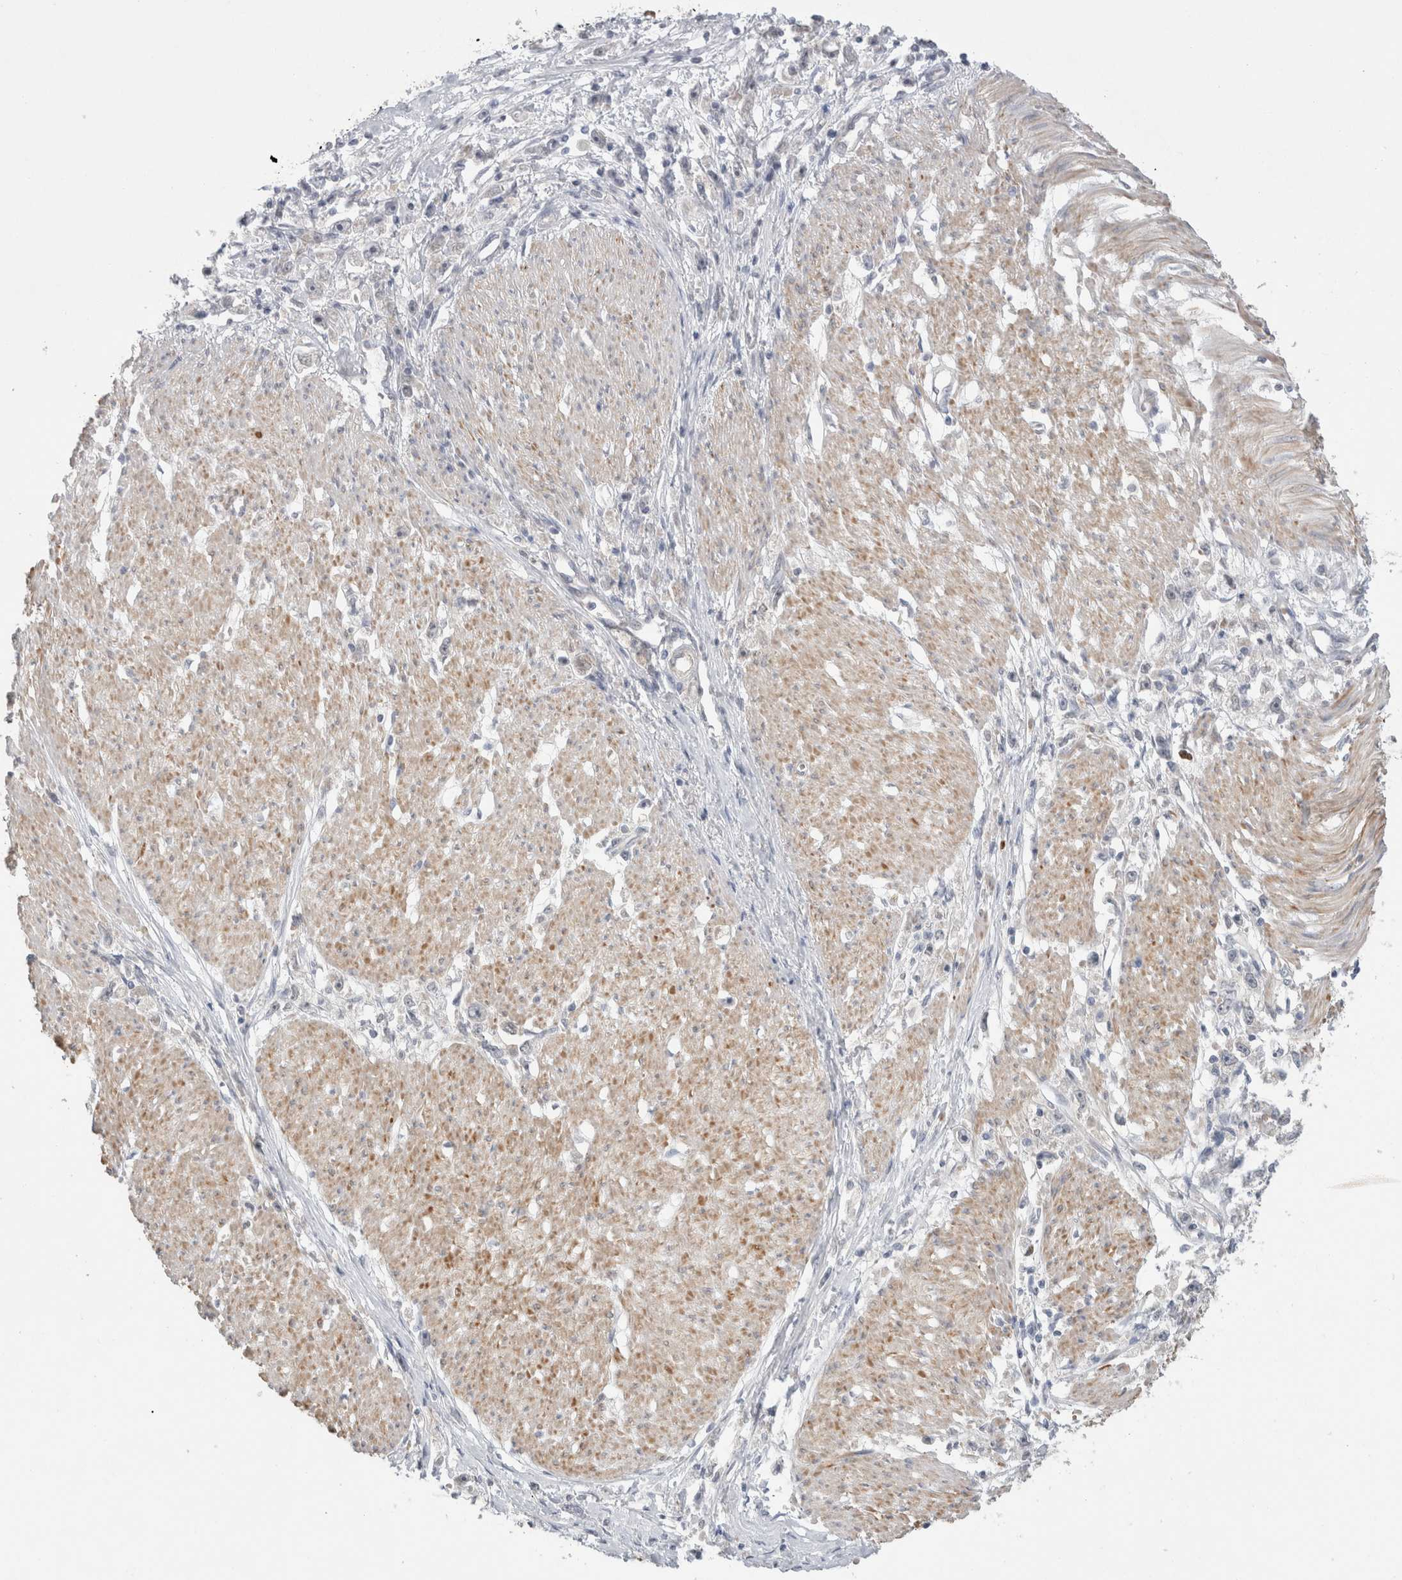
{"staining": {"intensity": "negative", "quantity": "none", "location": "none"}, "tissue": "stomach cancer", "cell_type": "Tumor cells", "image_type": "cancer", "snomed": [{"axis": "morphology", "description": "Adenocarcinoma, NOS"}, {"axis": "topography", "description": "Stomach"}], "caption": "Immunohistochemistry (IHC) of human stomach cancer shows no expression in tumor cells. (Brightfield microscopy of DAB (3,3'-diaminobenzidine) immunohistochemistry at high magnification).", "gene": "NDOR1", "patient": {"sex": "female", "age": 59}}